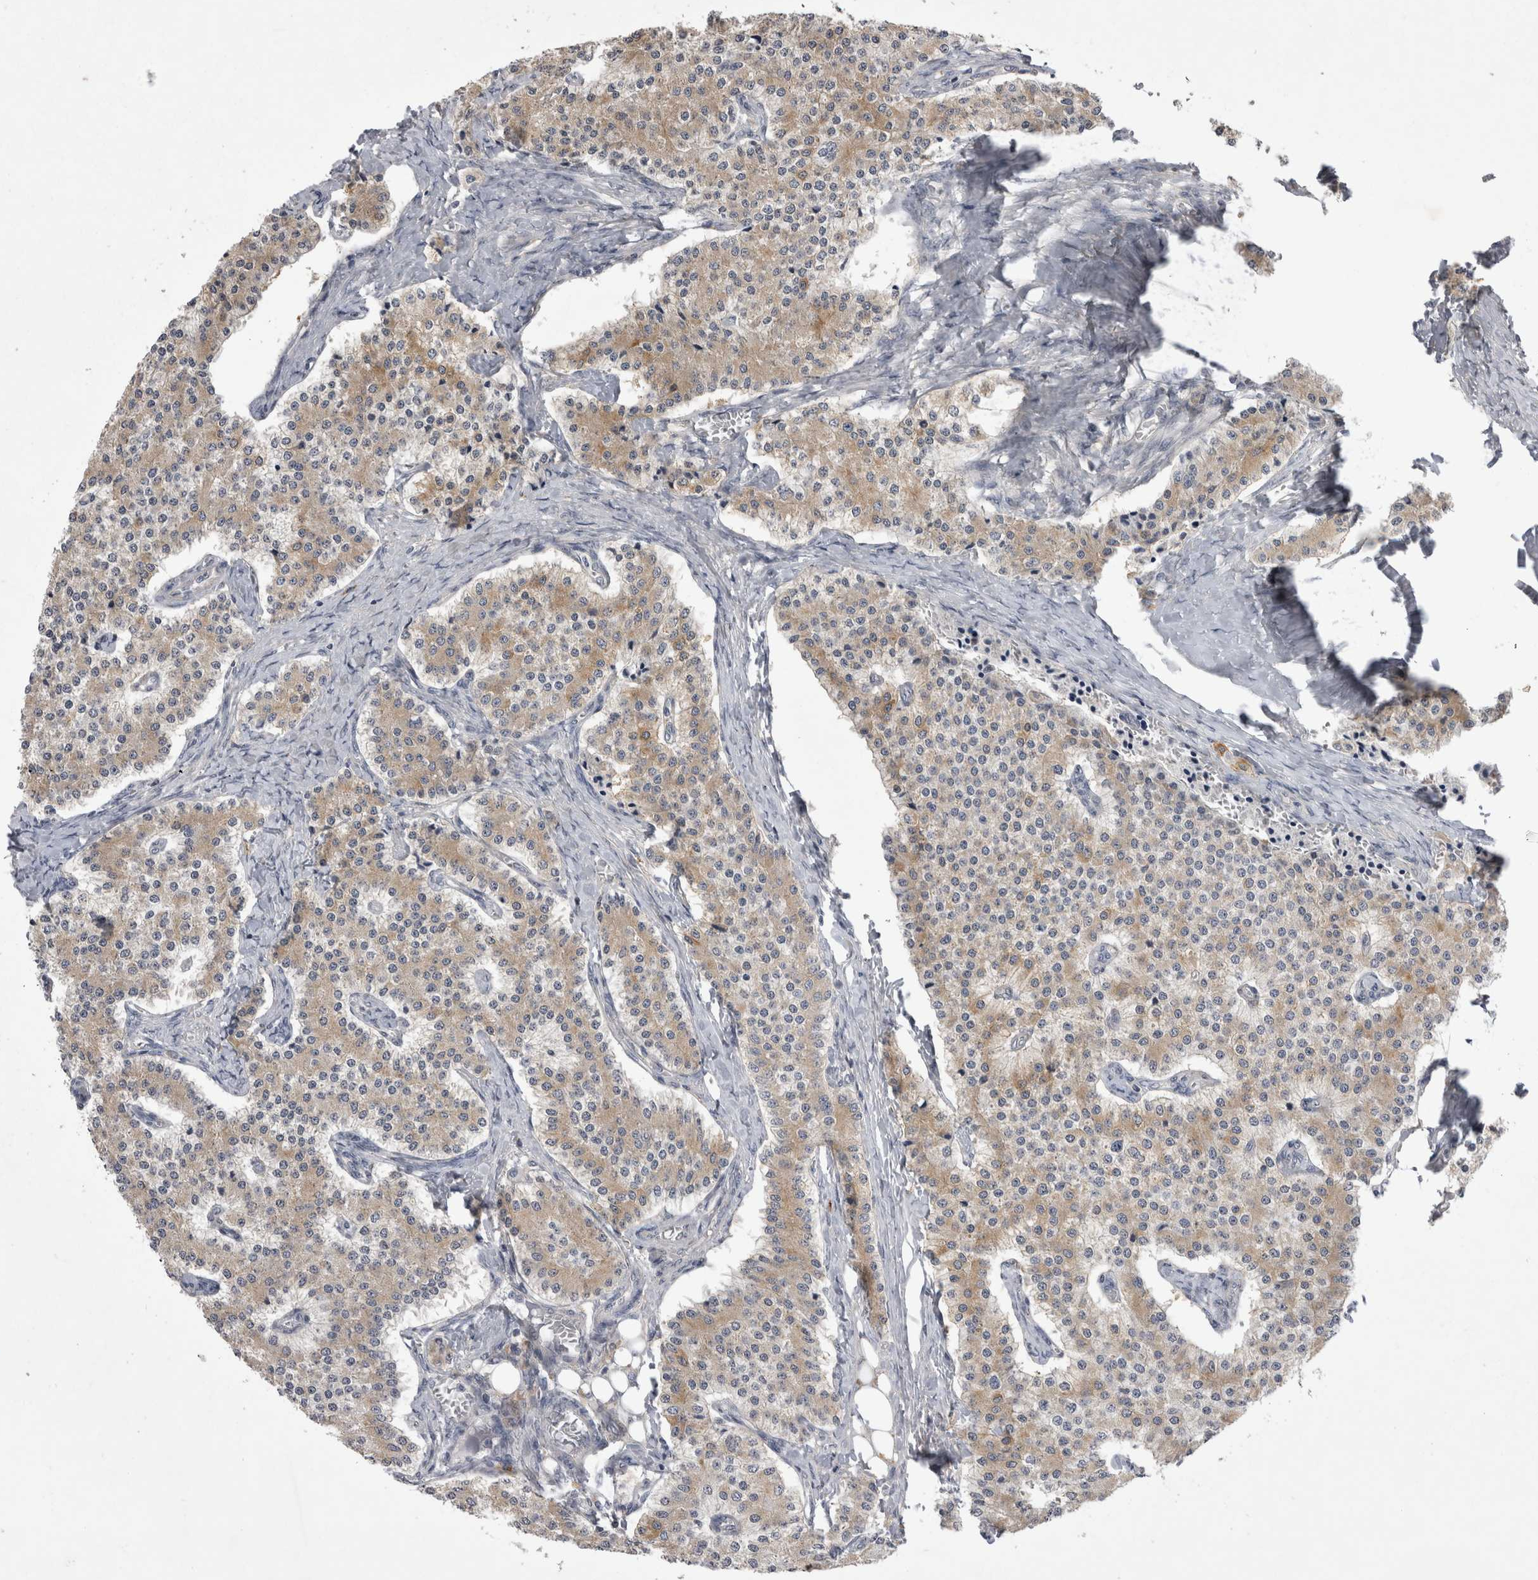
{"staining": {"intensity": "weak", "quantity": ">75%", "location": "cytoplasmic/membranous"}, "tissue": "carcinoid", "cell_type": "Tumor cells", "image_type": "cancer", "snomed": [{"axis": "morphology", "description": "Carcinoid, malignant, NOS"}, {"axis": "topography", "description": "Colon"}], "caption": "Brown immunohistochemical staining in carcinoid (malignant) displays weak cytoplasmic/membranous expression in about >75% of tumor cells.", "gene": "CTBS", "patient": {"sex": "female", "age": 52}}